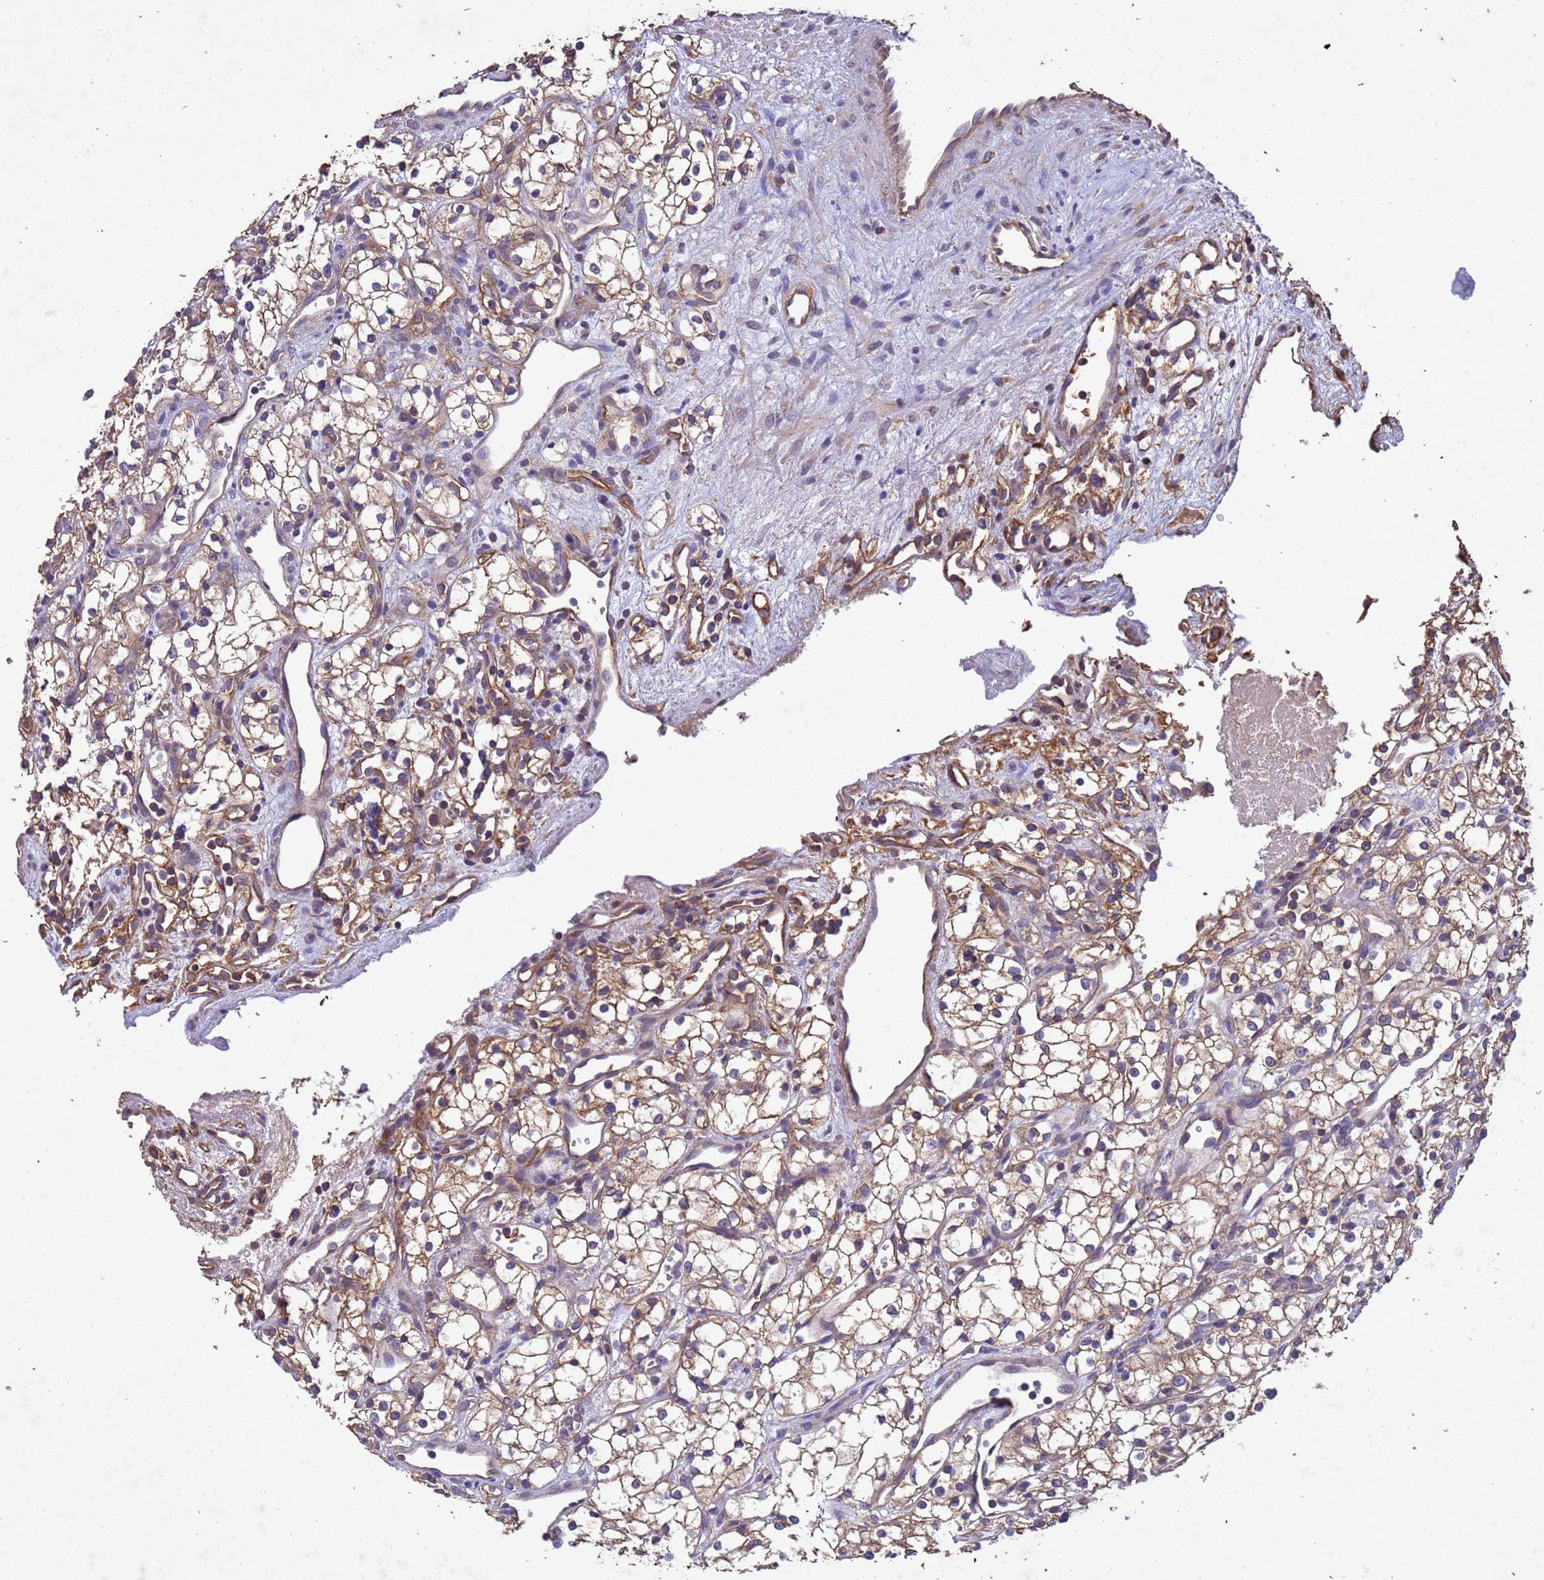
{"staining": {"intensity": "moderate", "quantity": ">75%", "location": "cytoplasmic/membranous"}, "tissue": "renal cancer", "cell_type": "Tumor cells", "image_type": "cancer", "snomed": [{"axis": "morphology", "description": "Adenocarcinoma, NOS"}, {"axis": "topography", "description": "Kidney"}], "caption": "Adenocarcinoma (renal) stained with a brown dye demonstrates moderate cytoplasmic/membranous positive expression in approximately >75% of tumor cells.", "gene": "MTX3", "patient": {"sex": "male", "age": 59}}